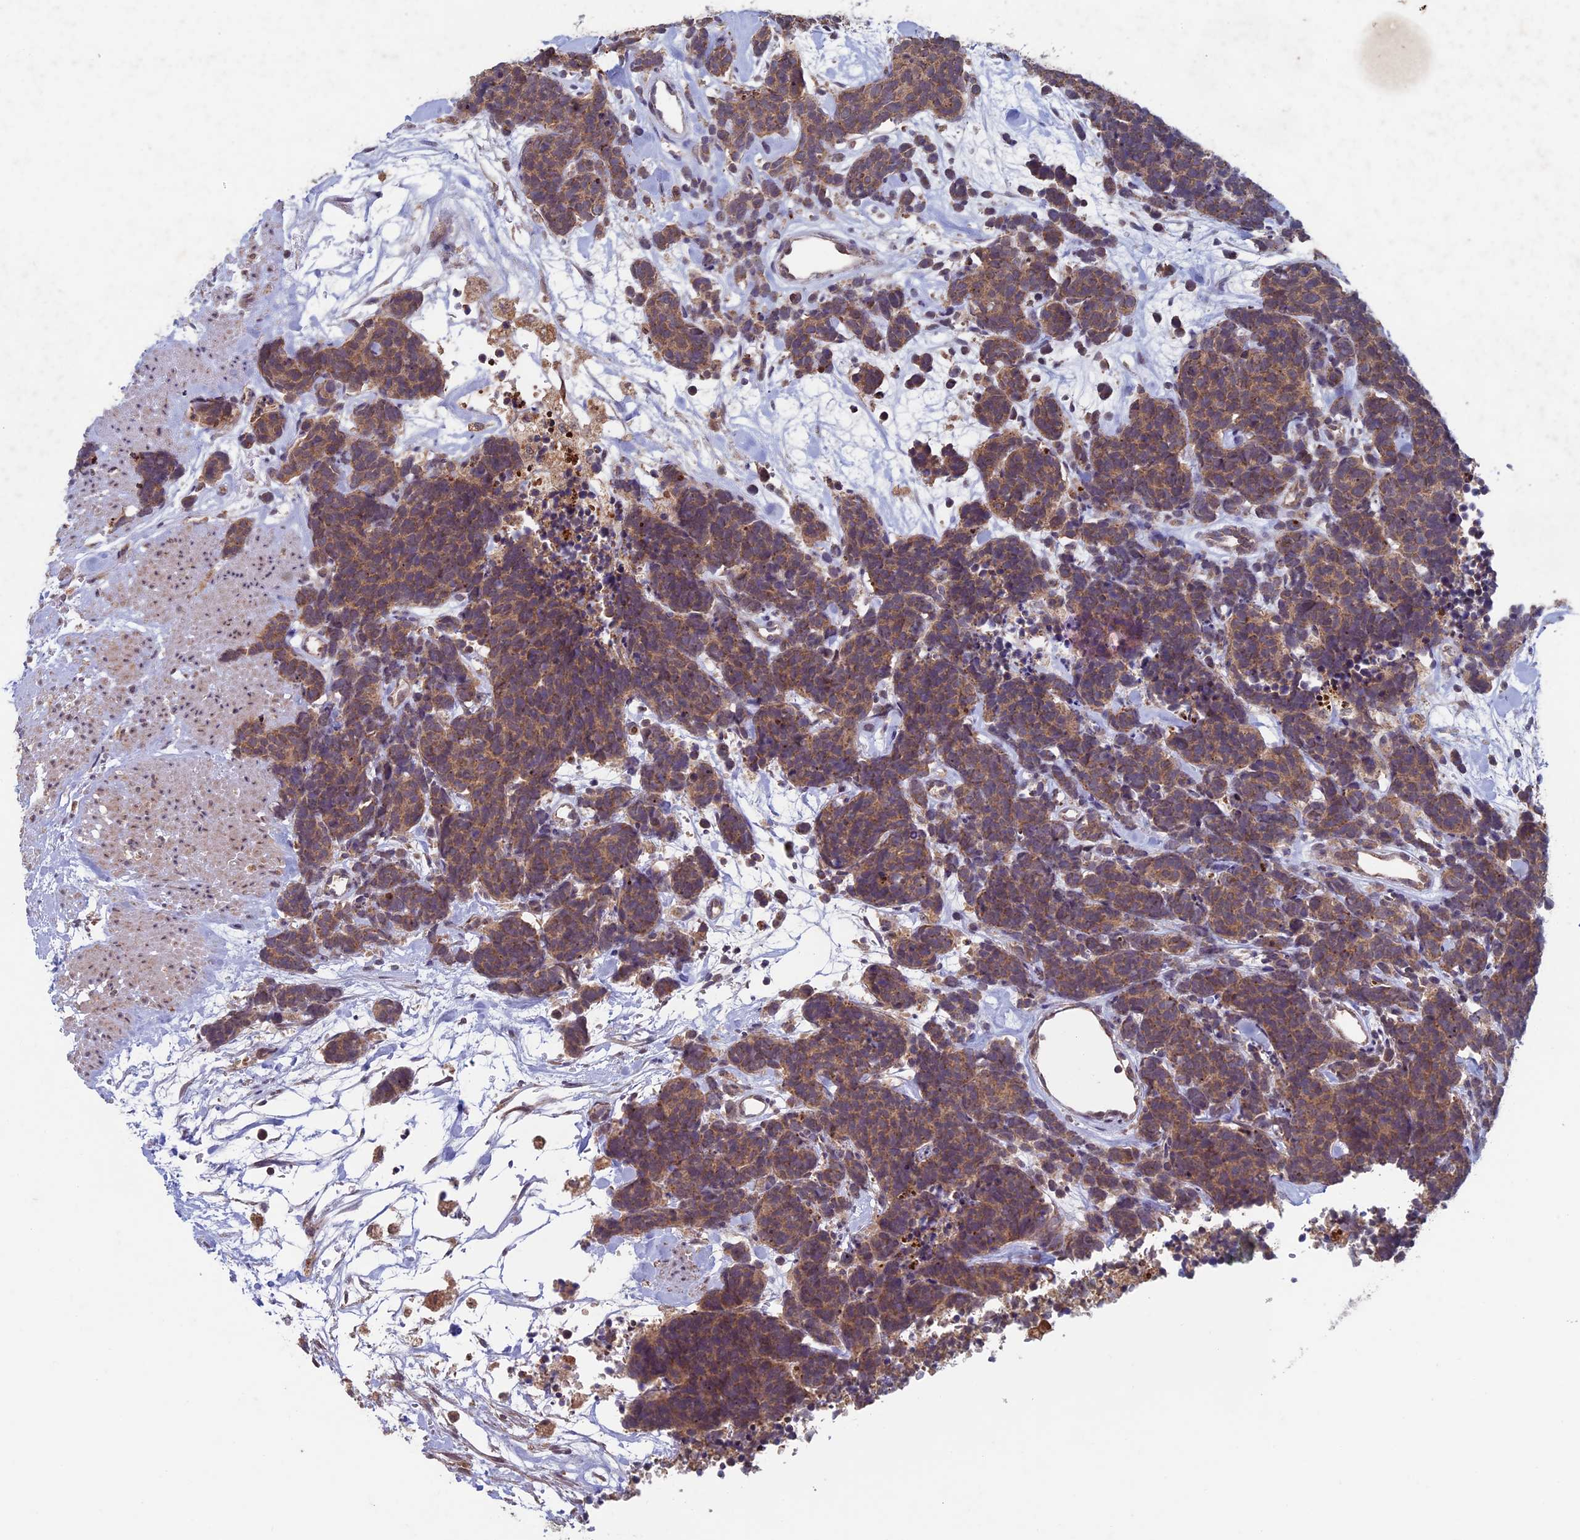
{"staining": {"intensity": "moderate", "quantity": ">75%", "location": "cytoplasmic/membranous"}, "tissue": "carcinoid", "cell_type": "Tumor cells", "image_type": "cancer", "snomed": [{"axis": "morphology", "description": "Carcinoma, NOS"}, {"axis": "morphology", "description": "Carcinoid, malignant, NOS"}, {"axis": "topography", "description": "Urinary bladder"}], "caption": "Moderate cytoplasmic/membranous staining for a protein is present in about >75% of tumor cells of malignant carcinoid using immunohistochemistry.", "gene": "RCCD1", "patient": {"sex": "male", "age": 57}}